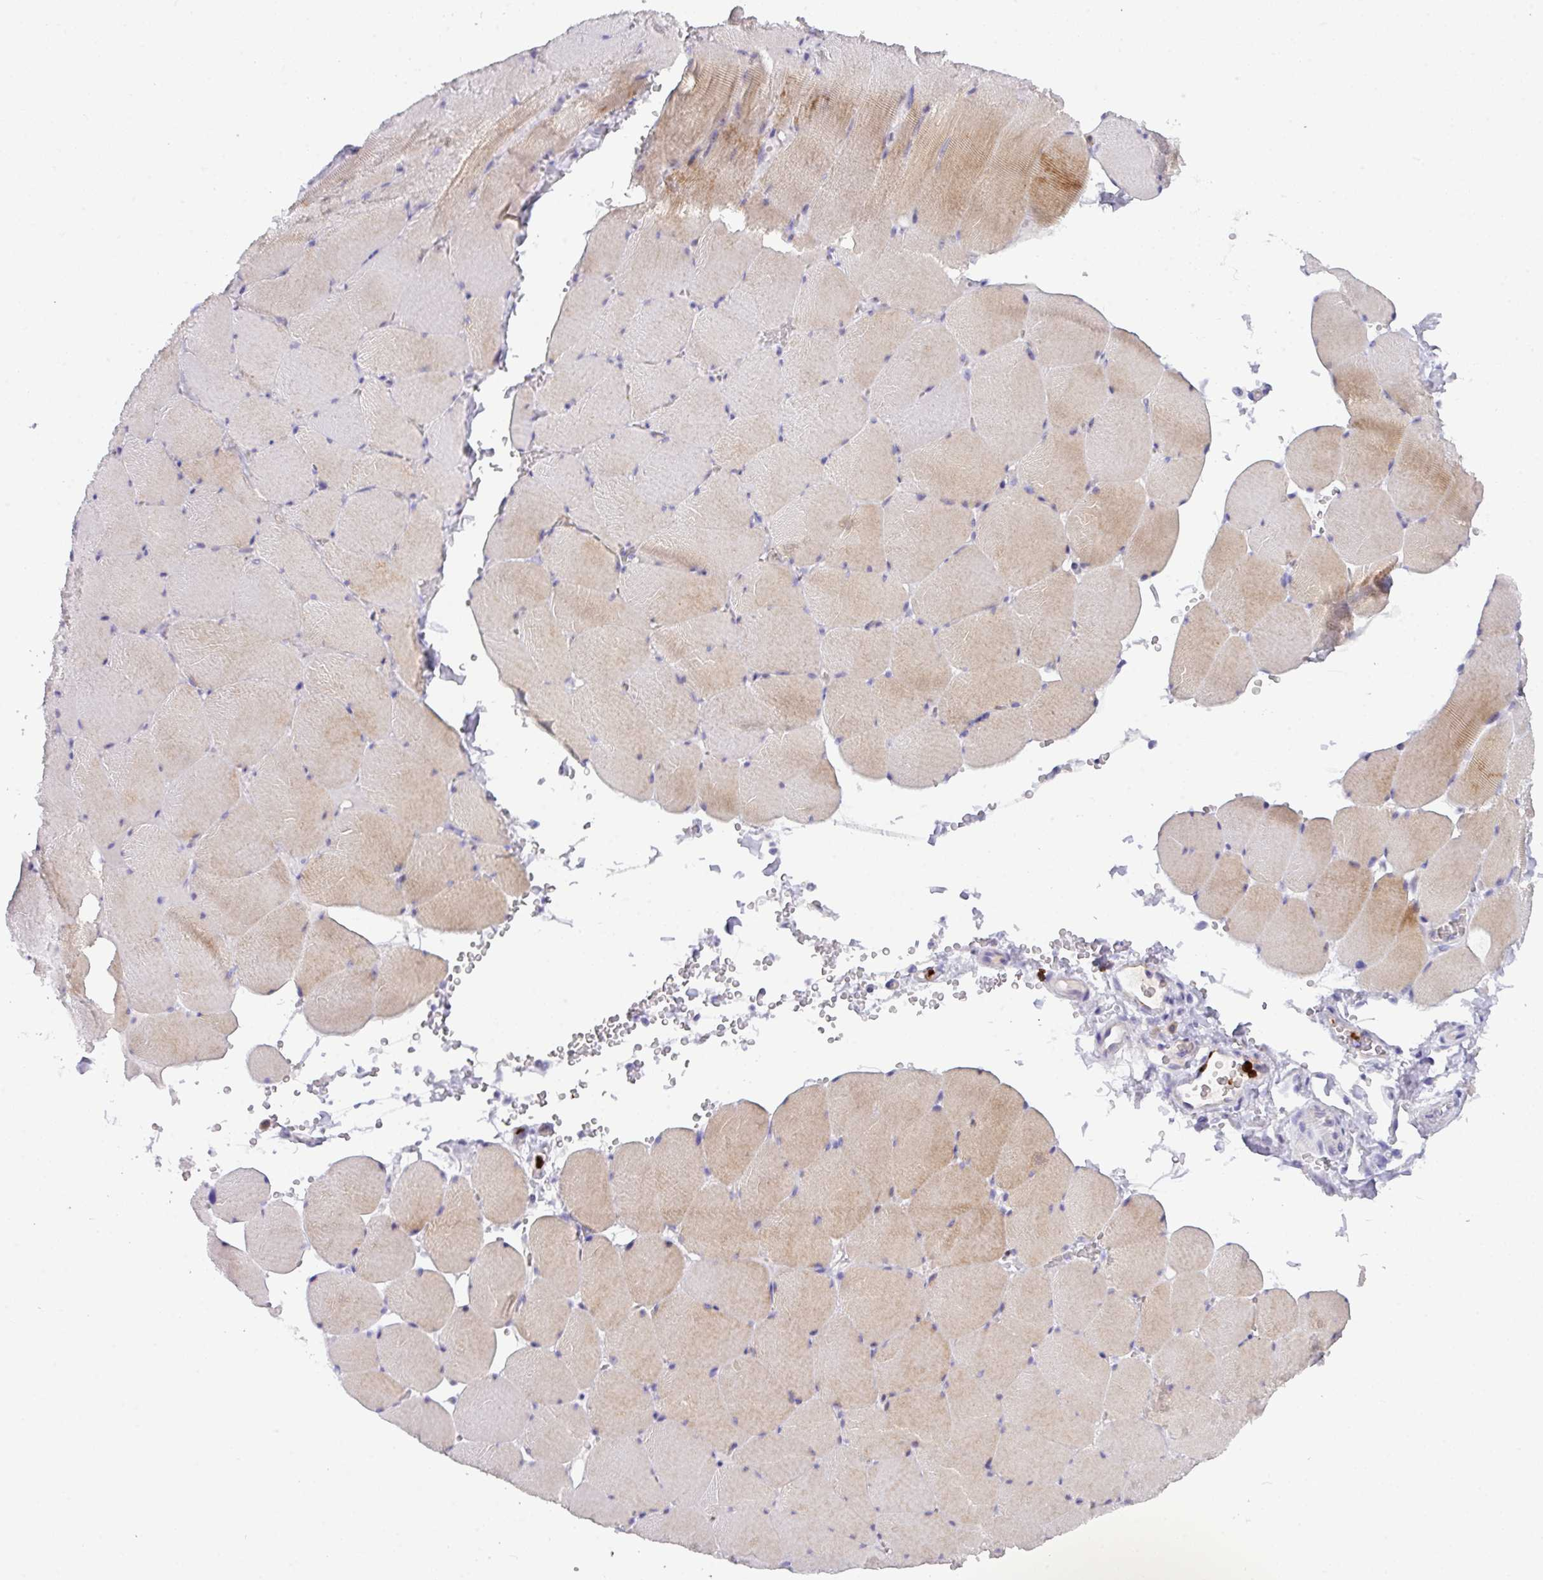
{"staining": {"intensity": "moderate", "quantity": "25%-75%", "location": "cytoplasmic/membranous"}, "tissue": "skeletal muscle", "cell_type": "Myocytes", "image_type": "normal", "snomed": [{"axis": "morphology", "description": "Normal tissue, NOS"}, {"axis": "topography", "description": "Skeletal muscle"}, {"axis": "topography", "description": "Head-Neck"}], "caption": "This image demonstrates unremarkable skeletal muscle stained with immunohistochemistry to label a protein in brown. The cytoplasmic/membranous of myocytes show moderate positivity for the protein. Nuclei are counter-stained blue.", "gene": "MRM2", "patient": {"sex": "male", "age": 66}}